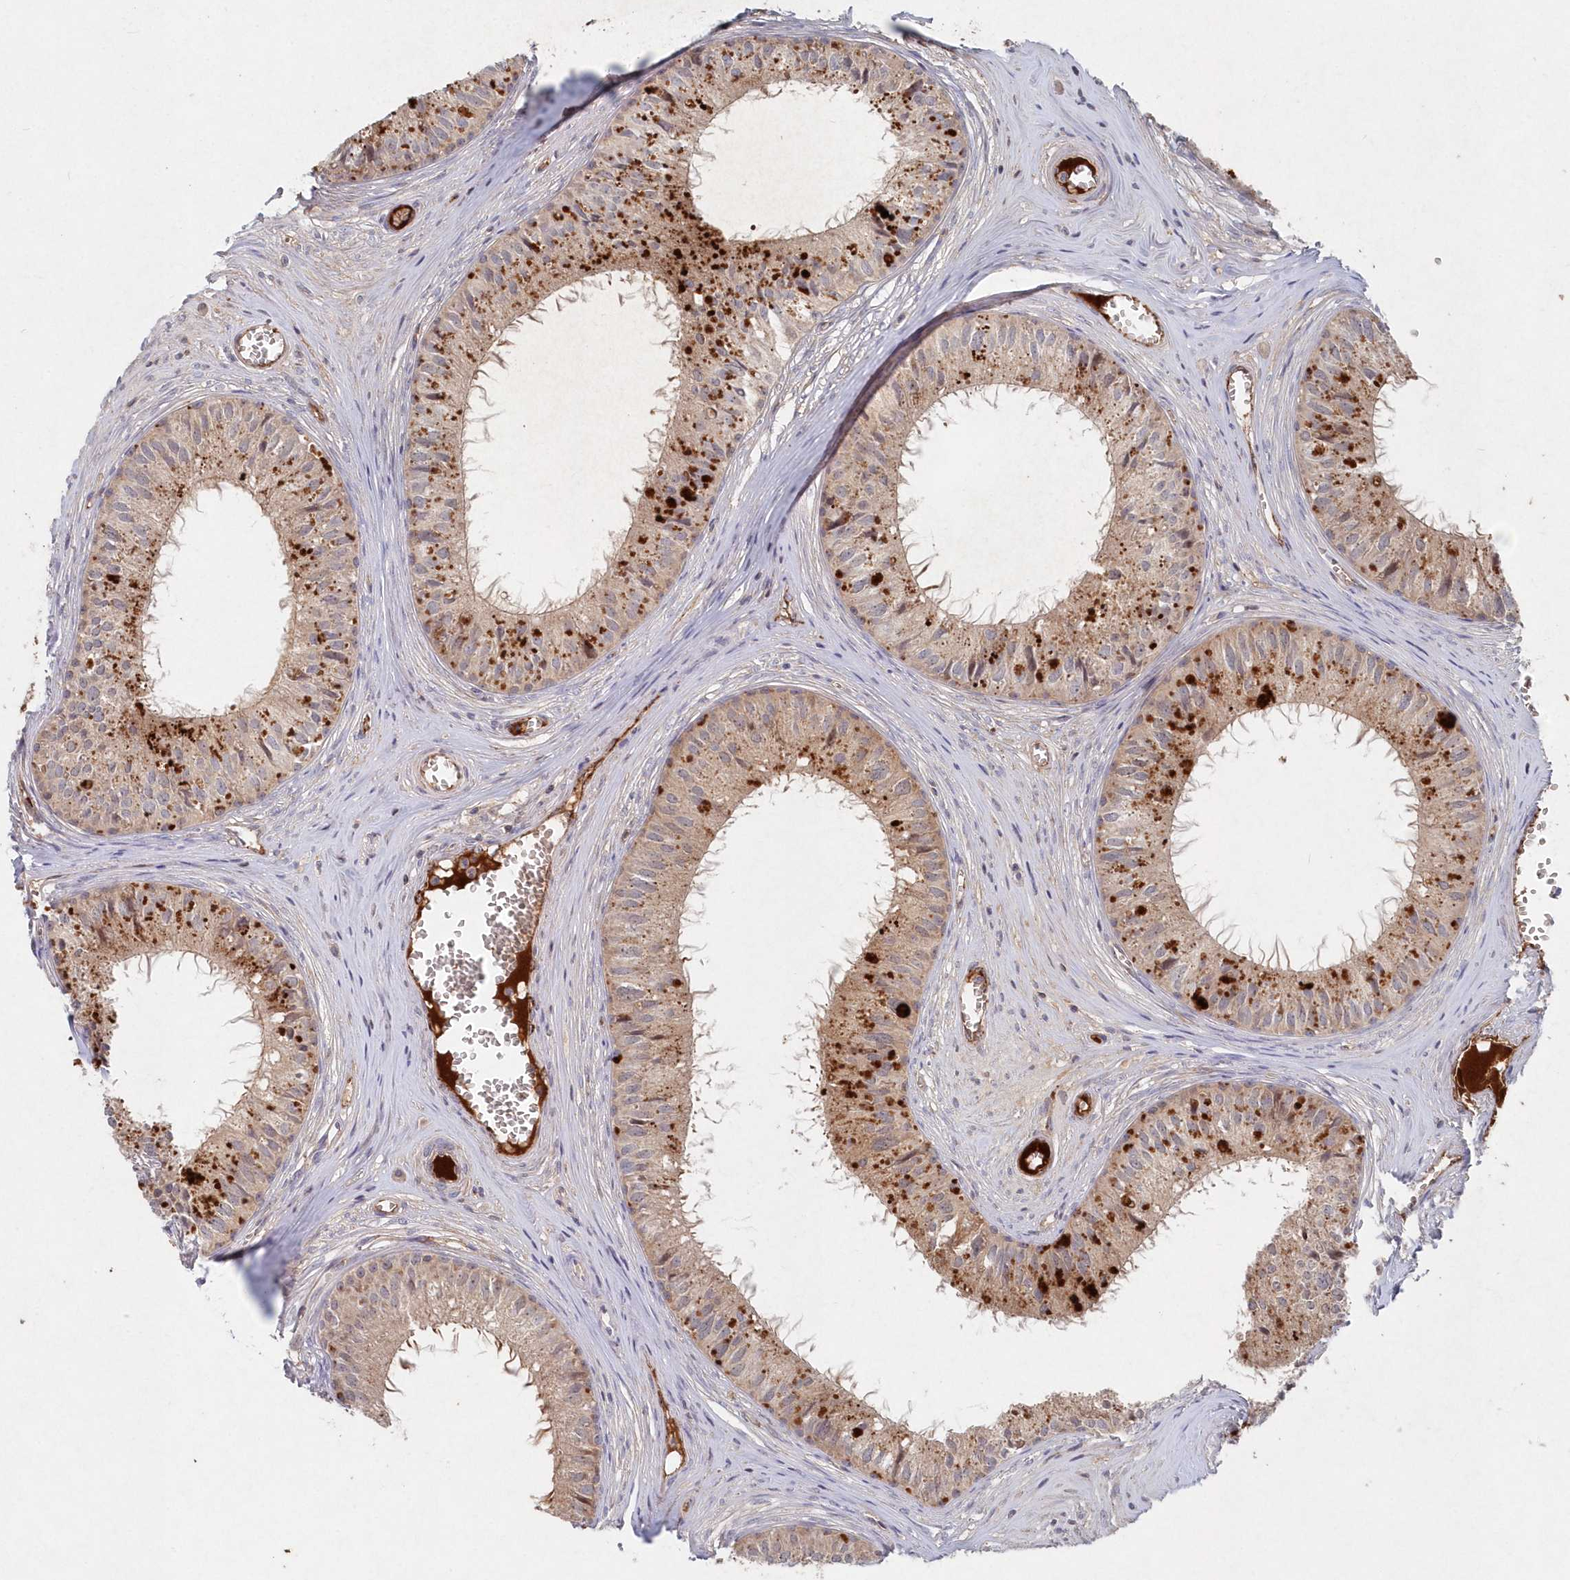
{"staining": {"intensity": "moderate", "quantity": ">75%", "location": "cytoplasmic/membranous"}, "tissue": "epididymis", "cell_type": "Glandular cells", "image_type": "normal", "snomed": [{"axis": "morphology", "description": "Normal tissue, NOS"}, {"axis": "topography", "description": "Epididymis"}], "caption": "DAB (3,3'-diaminobenzidine) immunohistochemical staining of normal human epididymis exhibits moderate cytoplasmic/membranous protein positivity in approximately >75% of glandular cells.", "gene": "ABHD14B", "patient": {"sex": "male", "age": 36}}